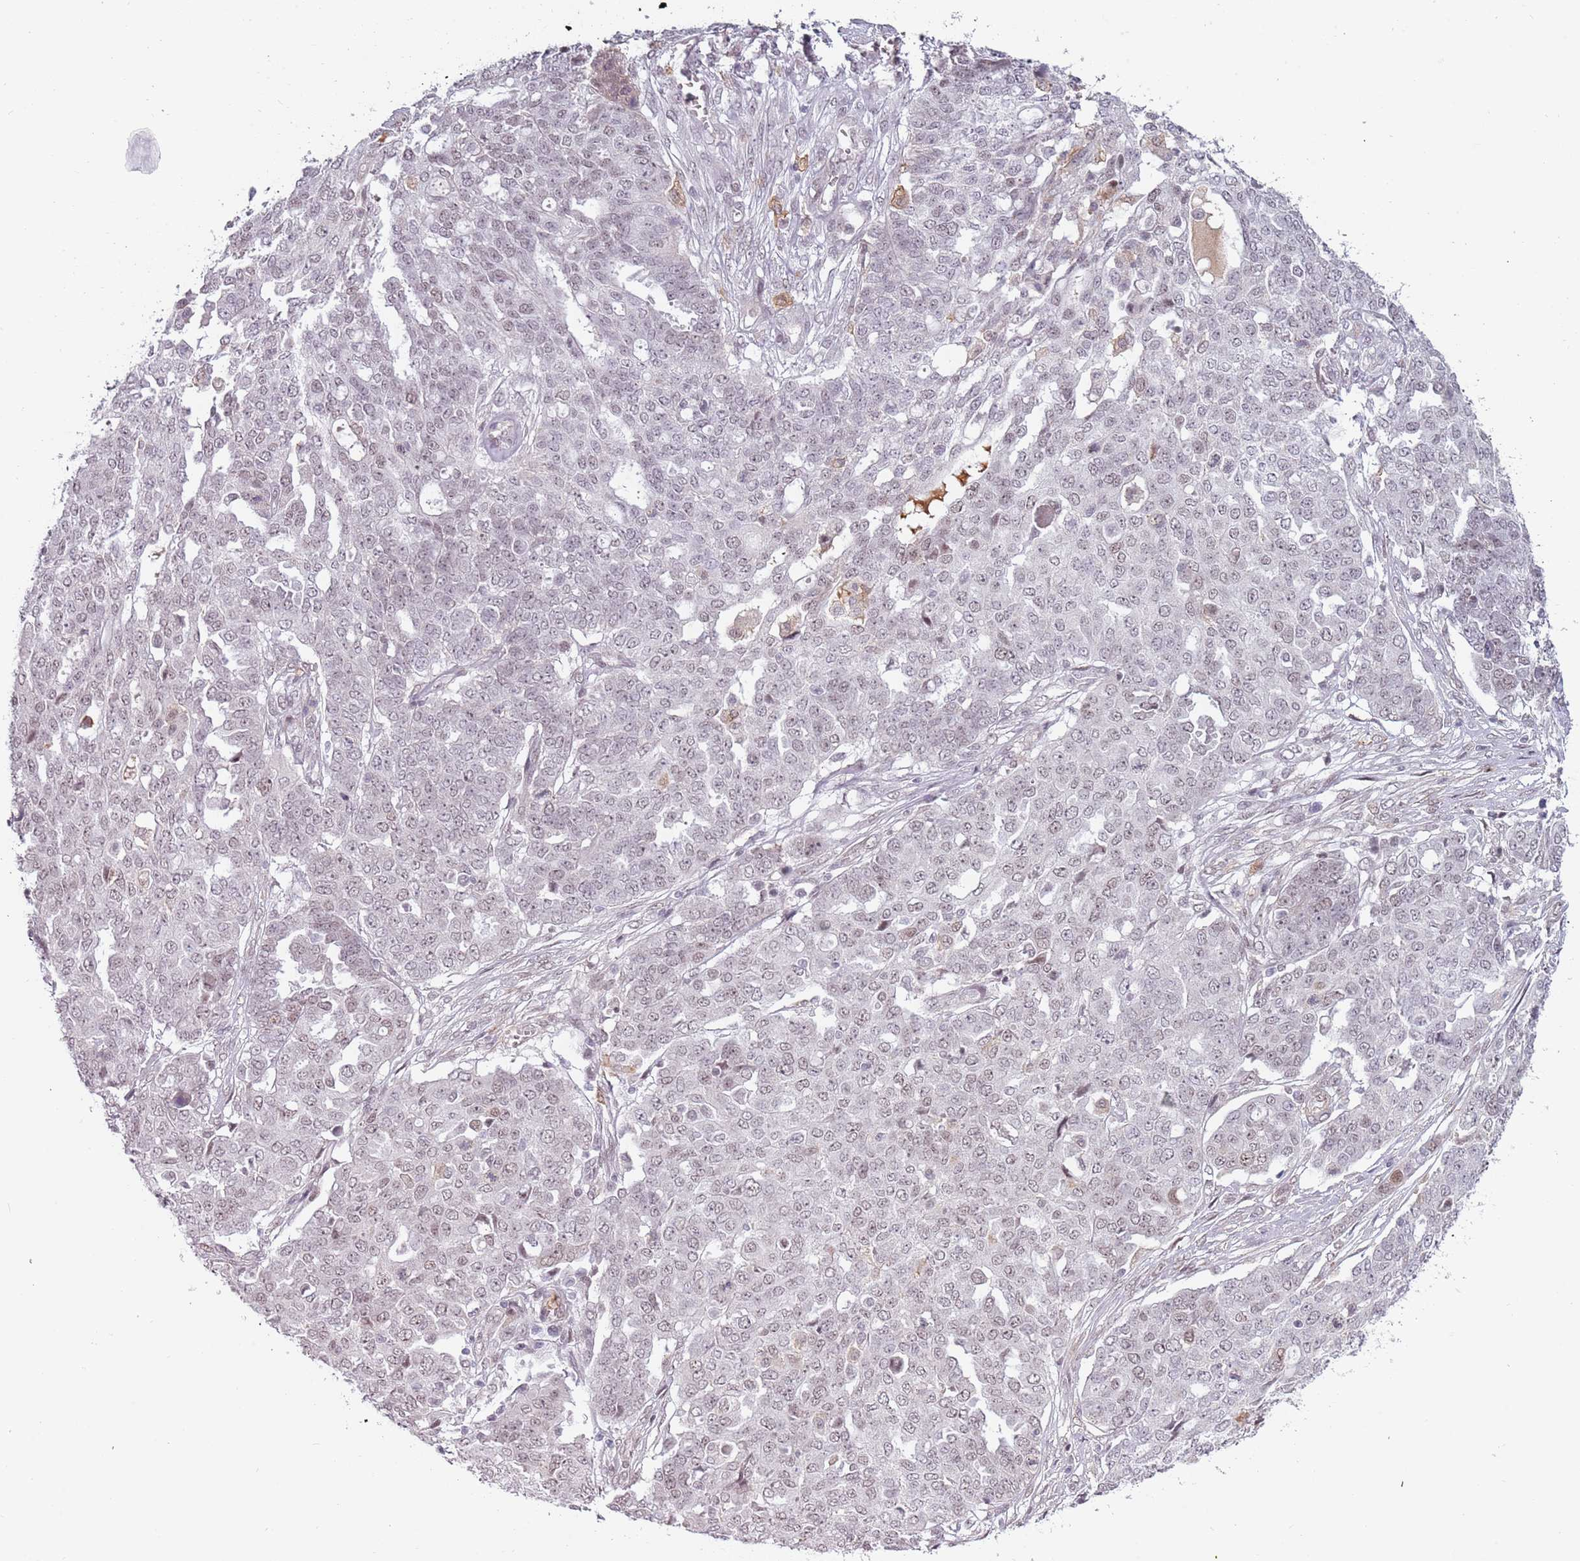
{"staining": {"intensity": "negative", "quantity": "none", "location": "none"}, "tissue": "ovarian cancer", "cell_type": "Tumor cells", "image_type": "cancer", "snomed": [{"axis": "morphology", "description": "Cystadenocarcinoma, serous, NOS"}, {"axis": "topography", "description": "Soft tissue"}, {"axis": "topography", "description": "Ovary"}], "caption": "The micrograph demonstrates no significant expression in tumor cells of ovarian cancer. (DAB IHC, high magnification).", "gene": "REXO4", "patient": {"sex": "female", "age": 57}}